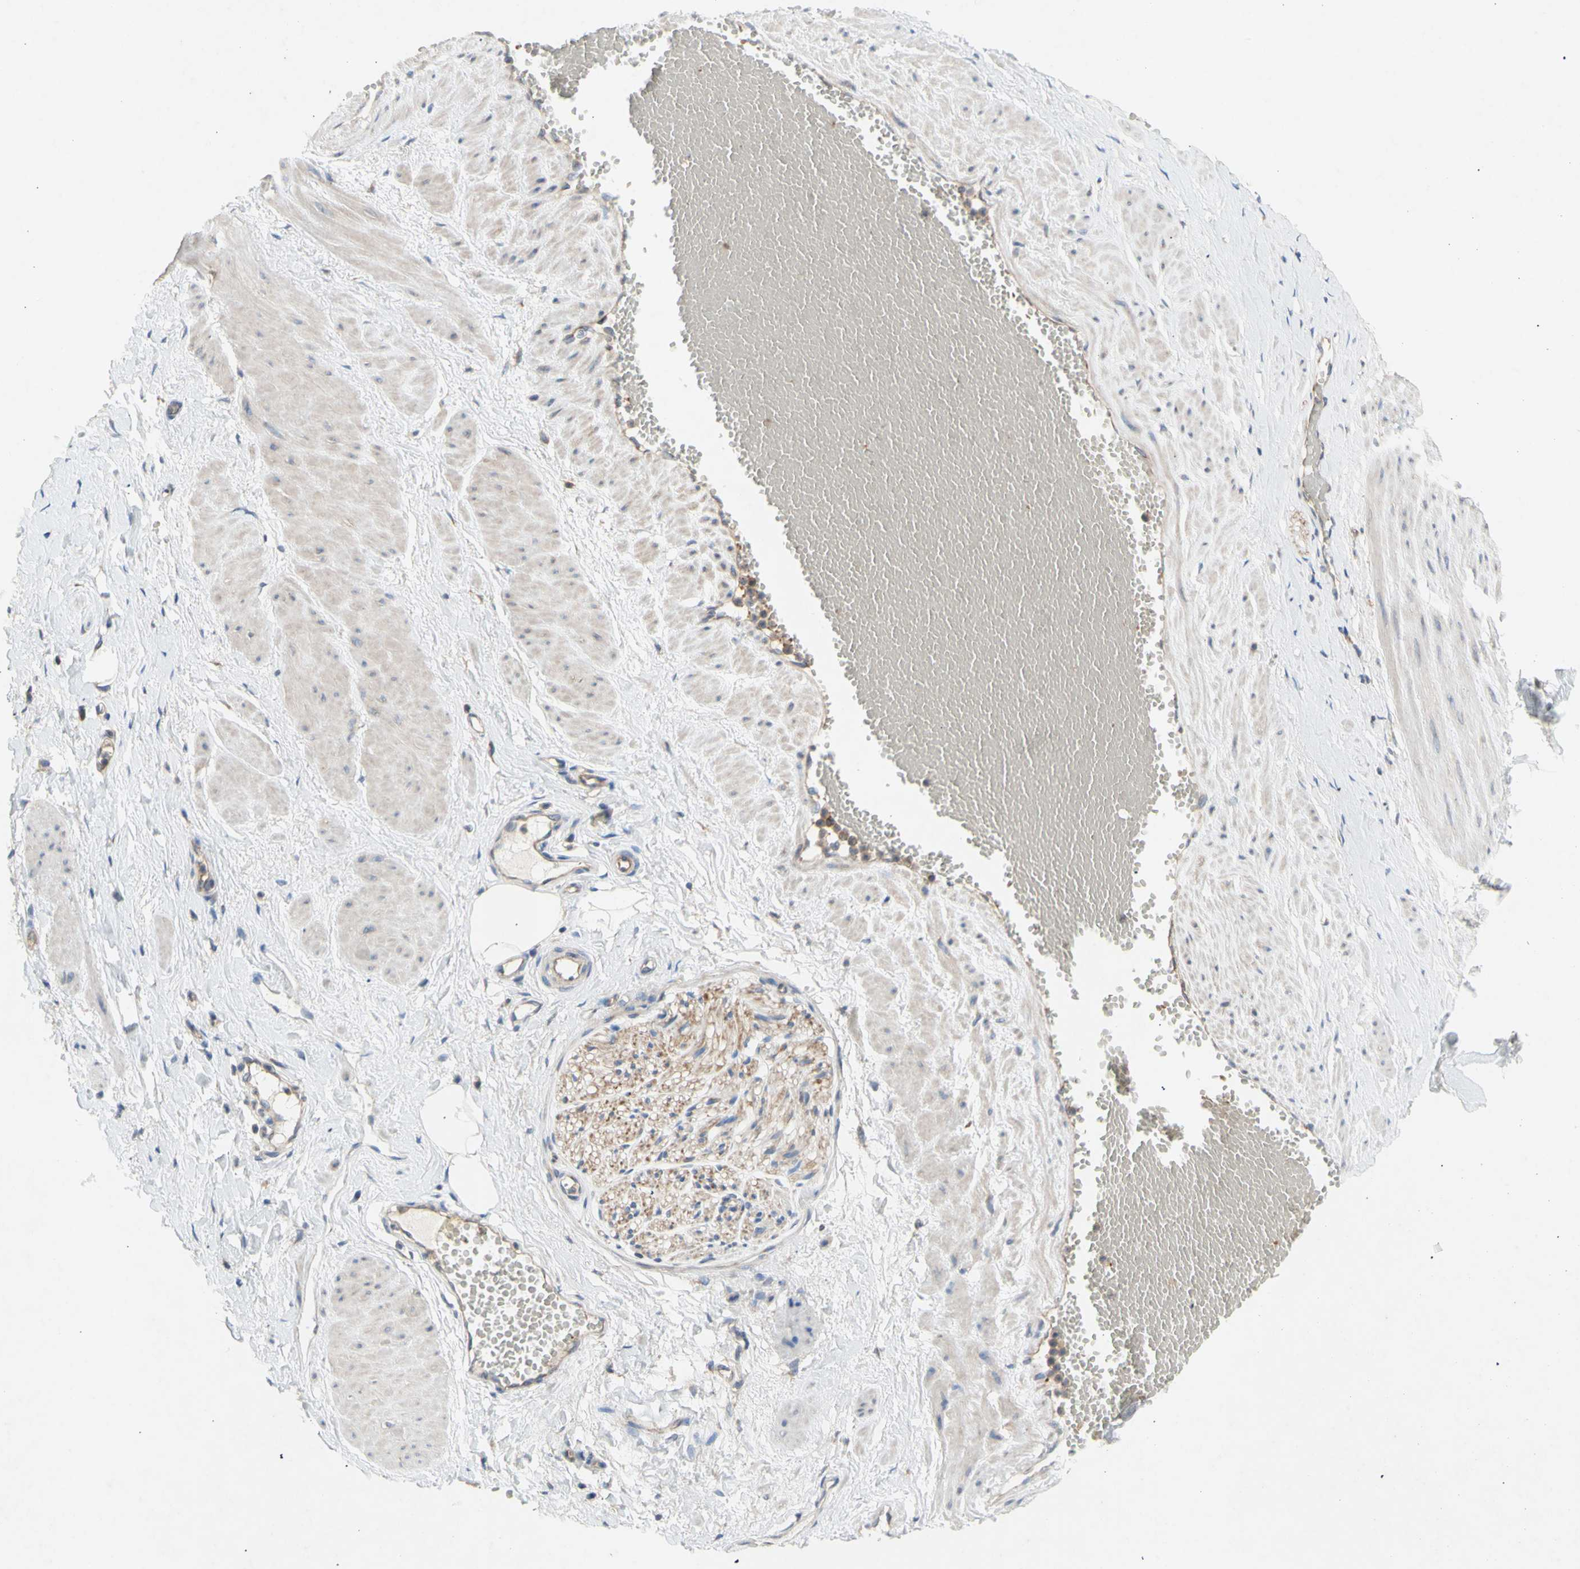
{"staining": {"intensity": "negative", "quantity": "none", "location": "none"}, "tissue": "adipose tissue", "cell_type": "Adipocytes", "image_type": "normal", "snomed": [{"axis": "morphology", "description": "Normal tissue, NOS"}, {"axis": "topography", "description": "Soft tissue"}, {"axis": "topography", "description": "Vascular tissue"}], "caption": "A high-resolution image shows immunohistochemistry staining of benign adipose tissue, which demonstrates no significant positivity in adipocytes.", "gene": "KLC1", "patient": {"sex": "female", "age": 35}}